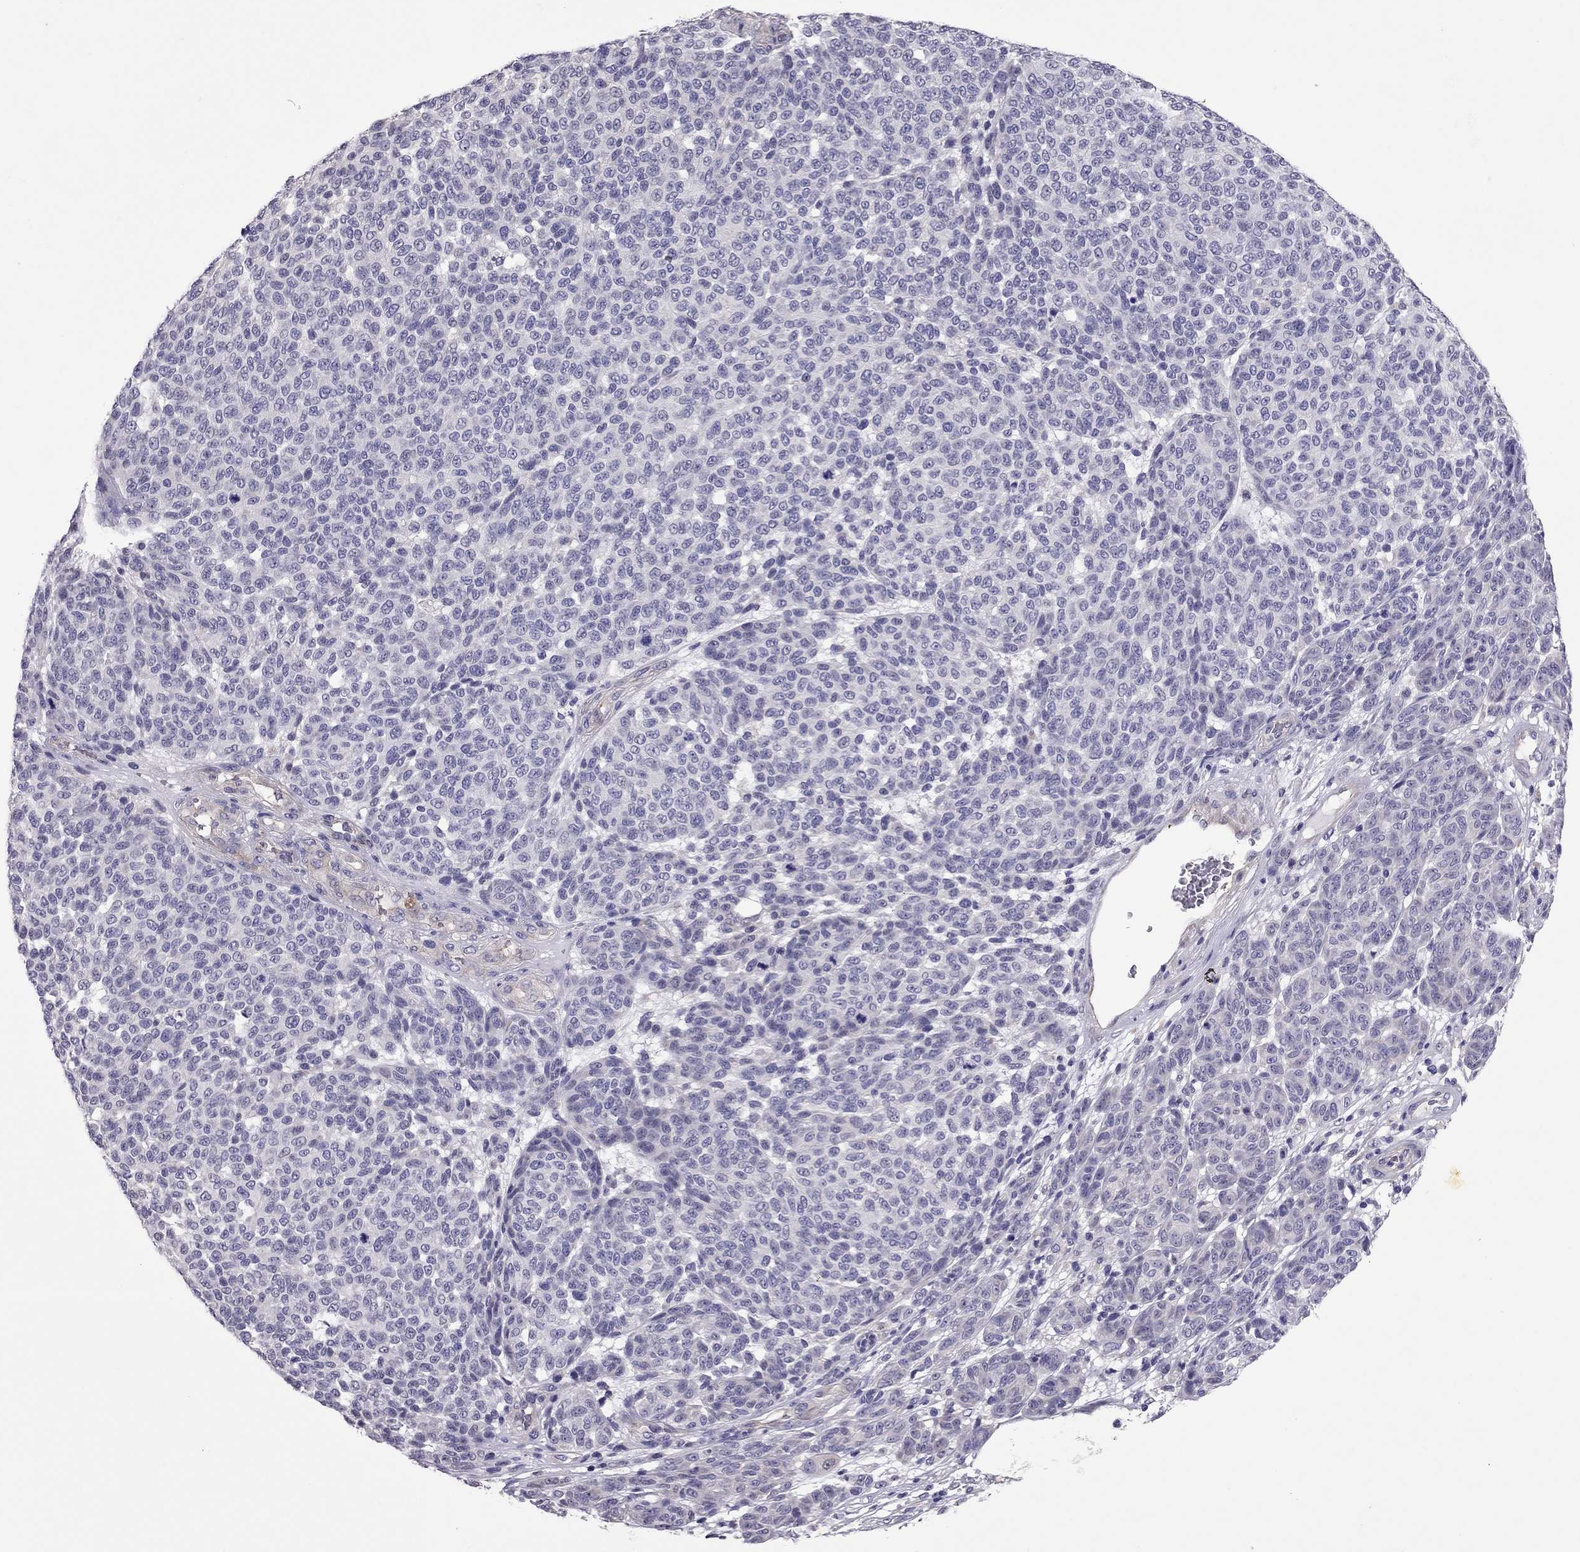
{"staining": {"intensity": "negative", "quantity": "none", "location": "none"}, "tissue": "melanoma", "cell_type": "Tumor cells", "image_type": "cancer", "snomed": [{"axis": "morphology", "description": "Malignant melanoma, NOS"}, {"axis": "topography", "description": "Skin"}], "caption": "Malignant melanoma stained for a protein using immunohistochemistry (IHC) shows no positivity tumor cells.", "gene": "SLC16A8", "patient": {"sex": "male", "age": 59}}